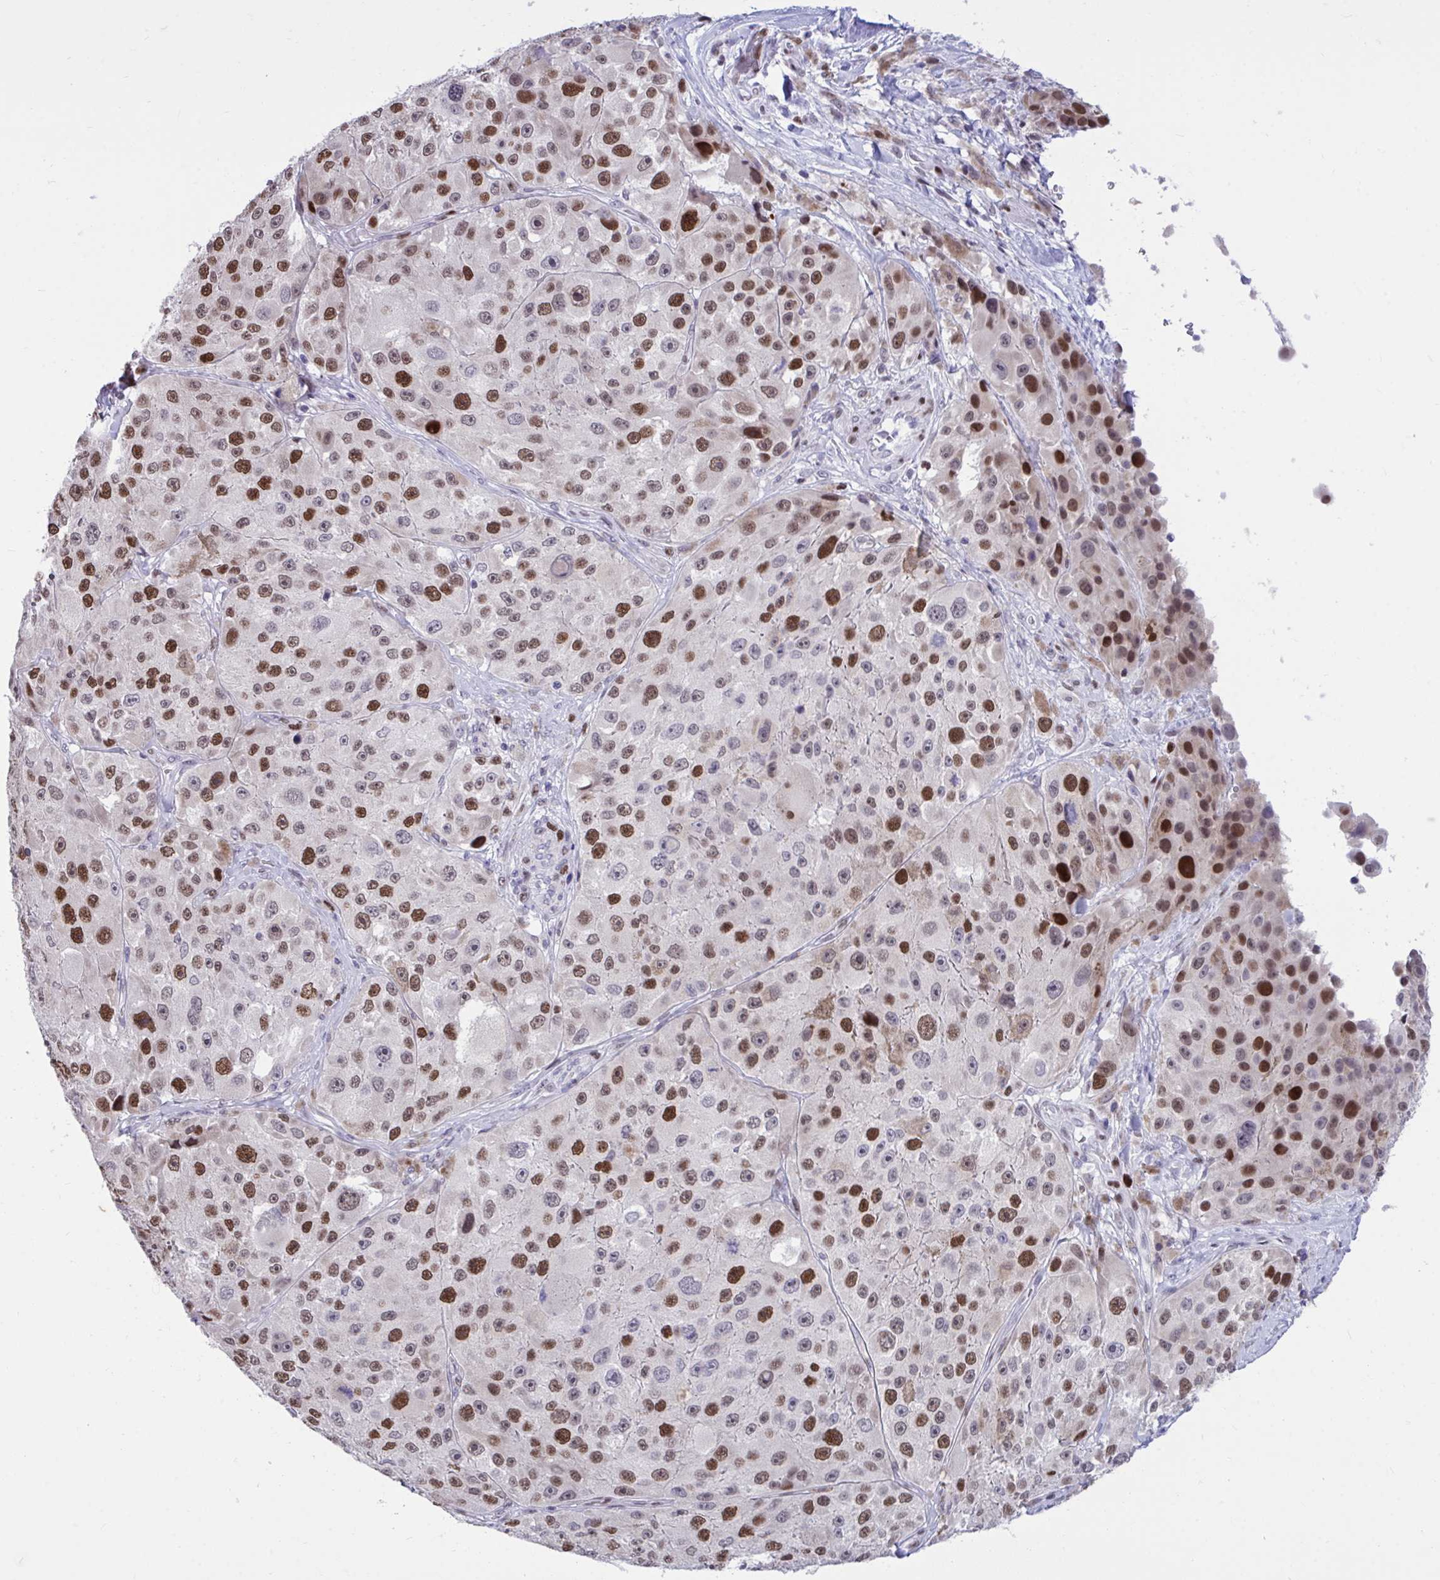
{"staining": {"intensity": "strong", "quantity": "25%-75%", "location": "nuclear"}, "tissue": "melanoma", "cell_type": "Tumor cells", "image_type": "cancer", "snomed": [{"axis": "morphology", "description": "Malignant melanoma, Metastatic site"}, {"axis": "topography", "description": "Lymph node"}], "caption": "This photomicrograph reveals malignant melanoma (metastatic site) stained with IHC to label a protein in brown. The nuclear of tumor cells show strong positivity for the protein. Nuclei are counter-stained blue.", "gene": "C1QL2", "patient": {"sex": "male", "age": 62}}